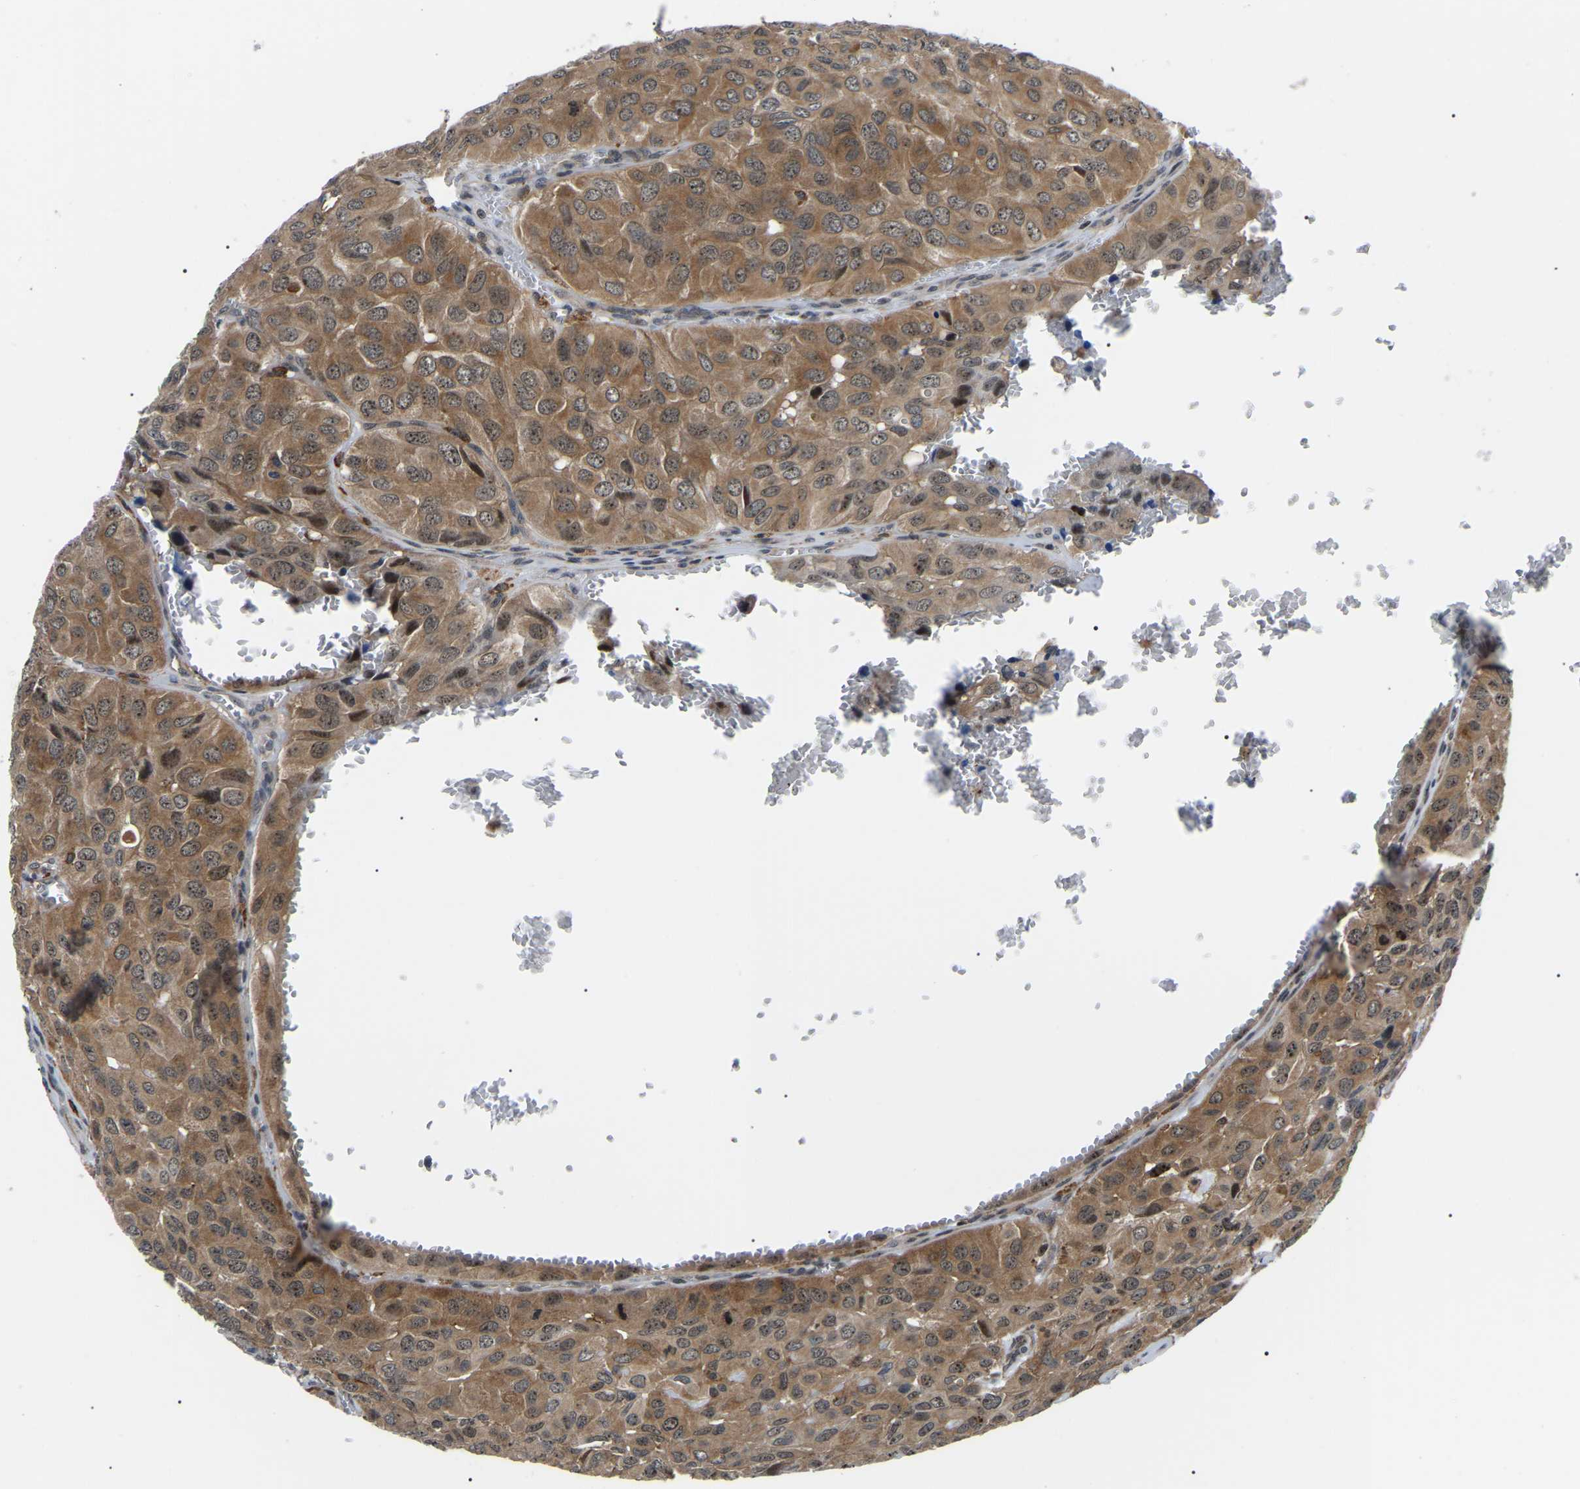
{"staining": {"intensity": "moderate", "quantity": ">75%", "location": "cytoplasmic/membranous"}, "tissue": "head and neck cancer", "cell_type": "Tumor cells", "image_type": "cancer", "snomed": [{"axis": "morphology", "description": "Adenocarcinoma, NOS"}, {"axis": "topography", "description": "Salivary gland, NOS"}, {"axis": "topography", "description": "Head-Neck"}], "caption": "Moderate cytoplasmic/membranous positivity is identified in about >75% of tumor cells in adenocarcinoma (head and neck).", "gene": "RRP1B", "patient": {"sex": "female", "age": 76}}